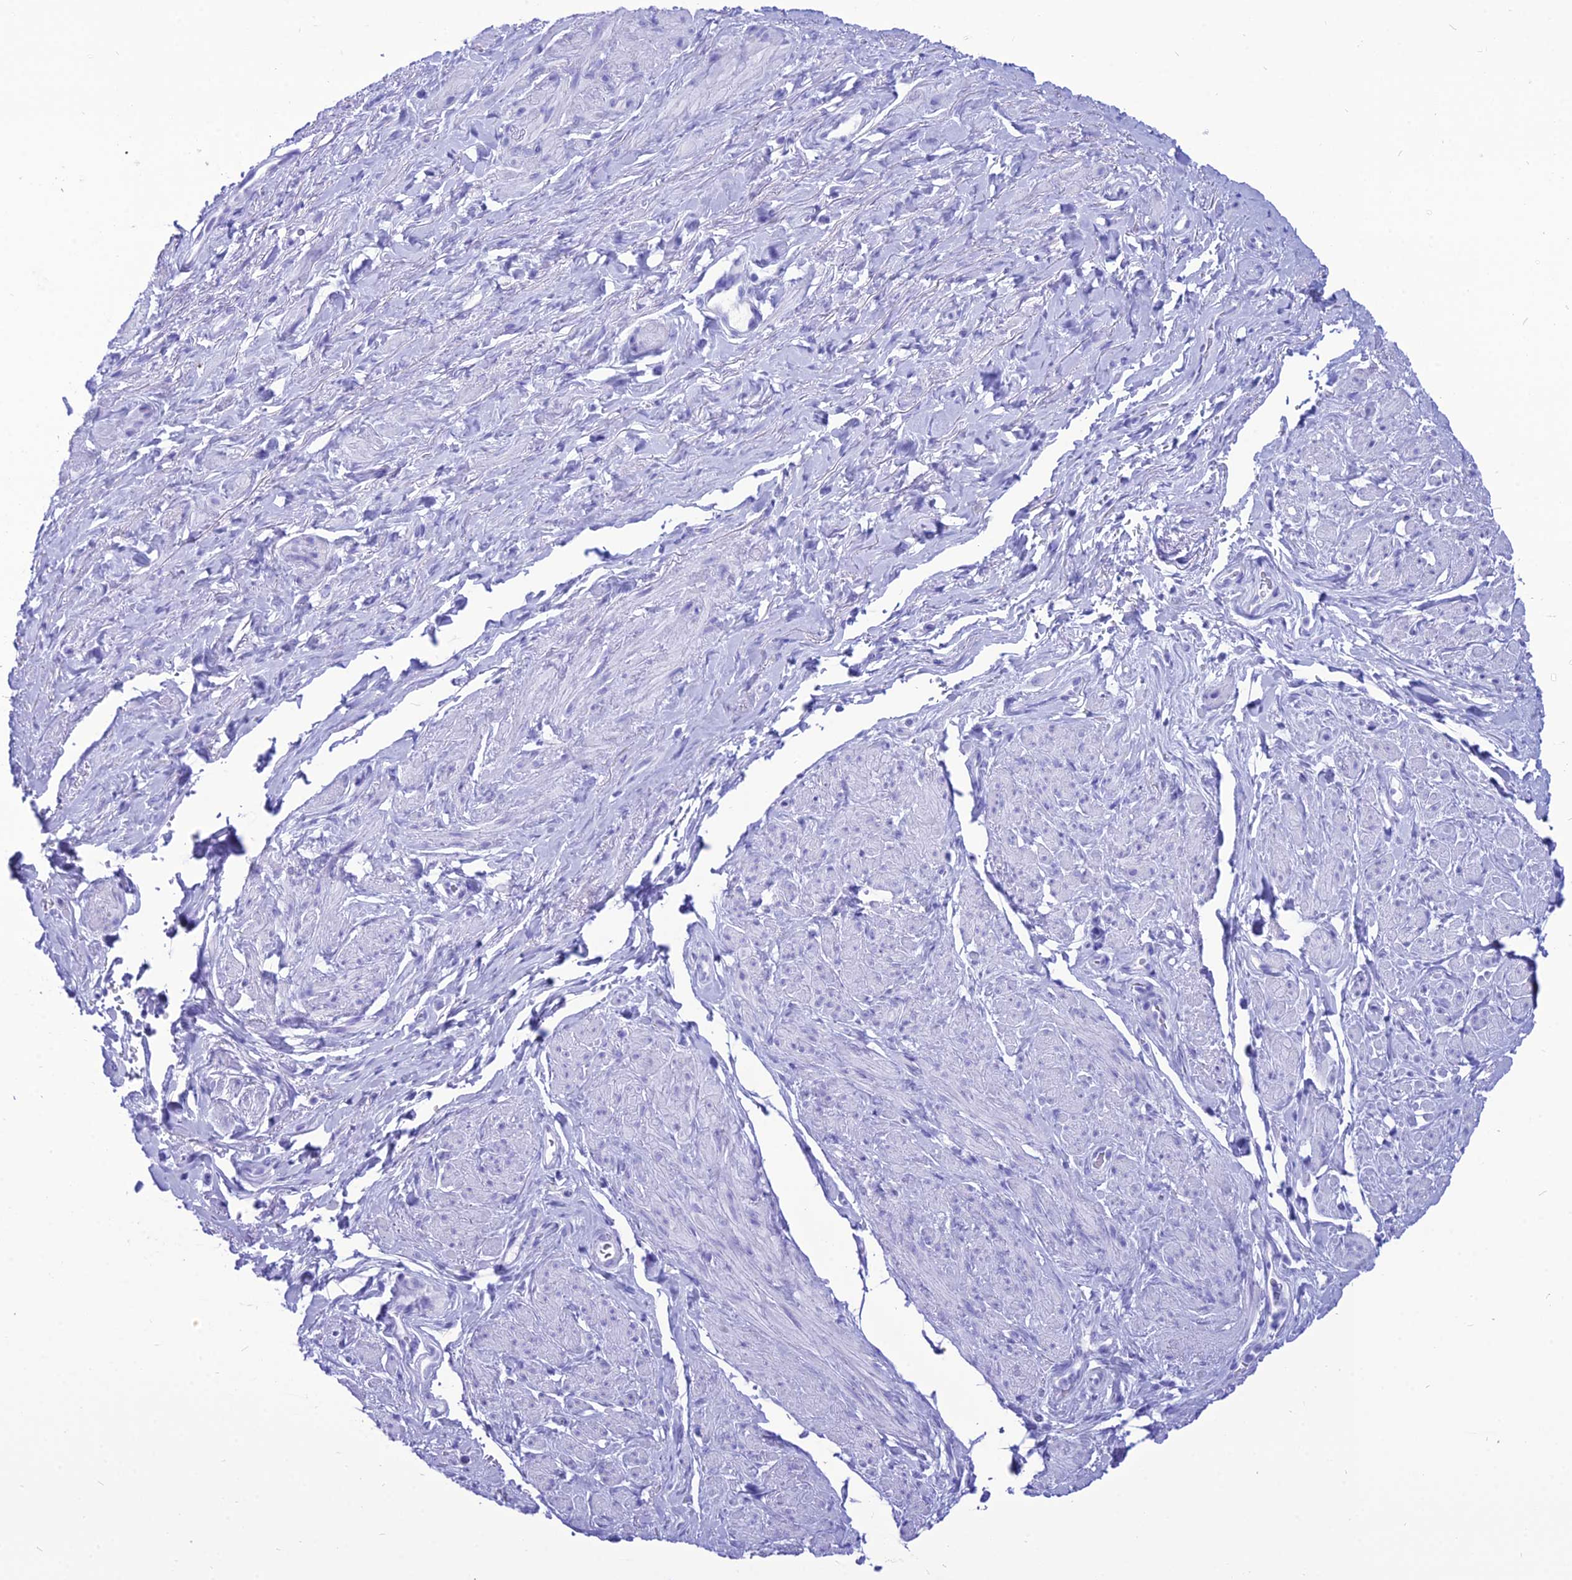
{"staining": {"intensity": "negative", "quantity": "none", "location": "none"}, "tissue": "smooth muscle", "cell_type": "Smooth muscle cells", "image_type": "normal", "snomed": [{"axis": "morphology", "description": "Normal tissue, NOS"}, {"axis": "topography", "description": "Smooth muscle"}, {"axis": "topography", "description": "Peripheral nerve tissue"}], "caption": "High power microscopy micrograph of an immunohistochemistry (IHC) image of benign smooth muscle, revealing no significant expression in smooth muscle cells. (Immunohistochemistry, brightfield microscopy, high magnification).", "gene": "PNMA5", "patient": {"sex": "male", "age": 69}}